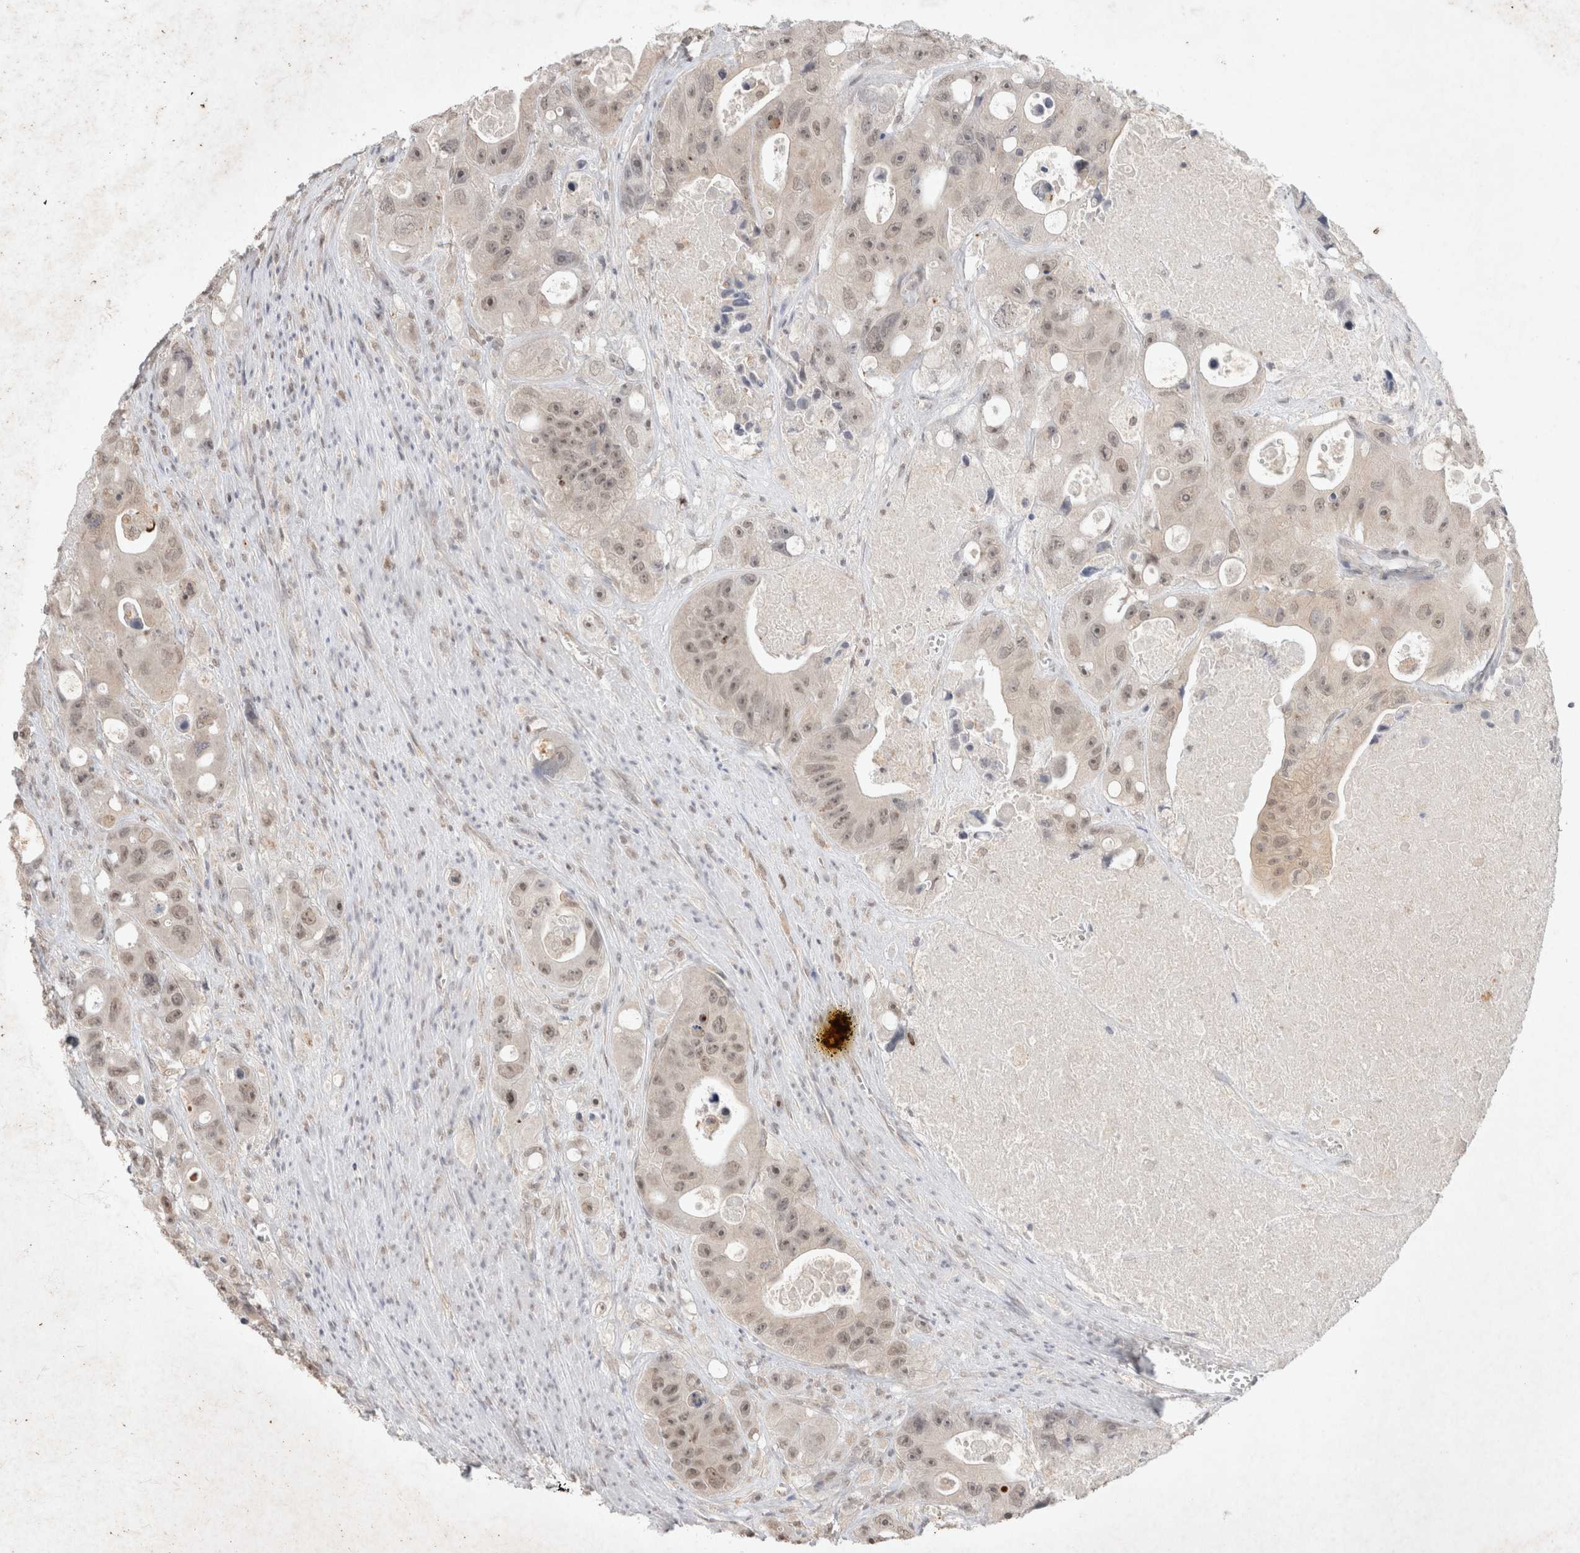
{"staining": {"intensity": "weak", "quantity": "25%-75%", "location": "nuclear"}, "tissue": "colorectal cancer", "cell_type": "Tumor cells", "image_type": "cancer", "snomed": [{"axis": "morphology", "description": "Adenocarcinoma, NOS"}, {"axis": "topography", "description": "Colon"}], "caption": "Weak nuclear staining for a protein is identified in approximately 25%-75% of tumor cells of adenocarcinoma (colorectal) using immunohistochemistry.", "gene": "FBXO42", "patient": {"sex": "female", "age": 46}}